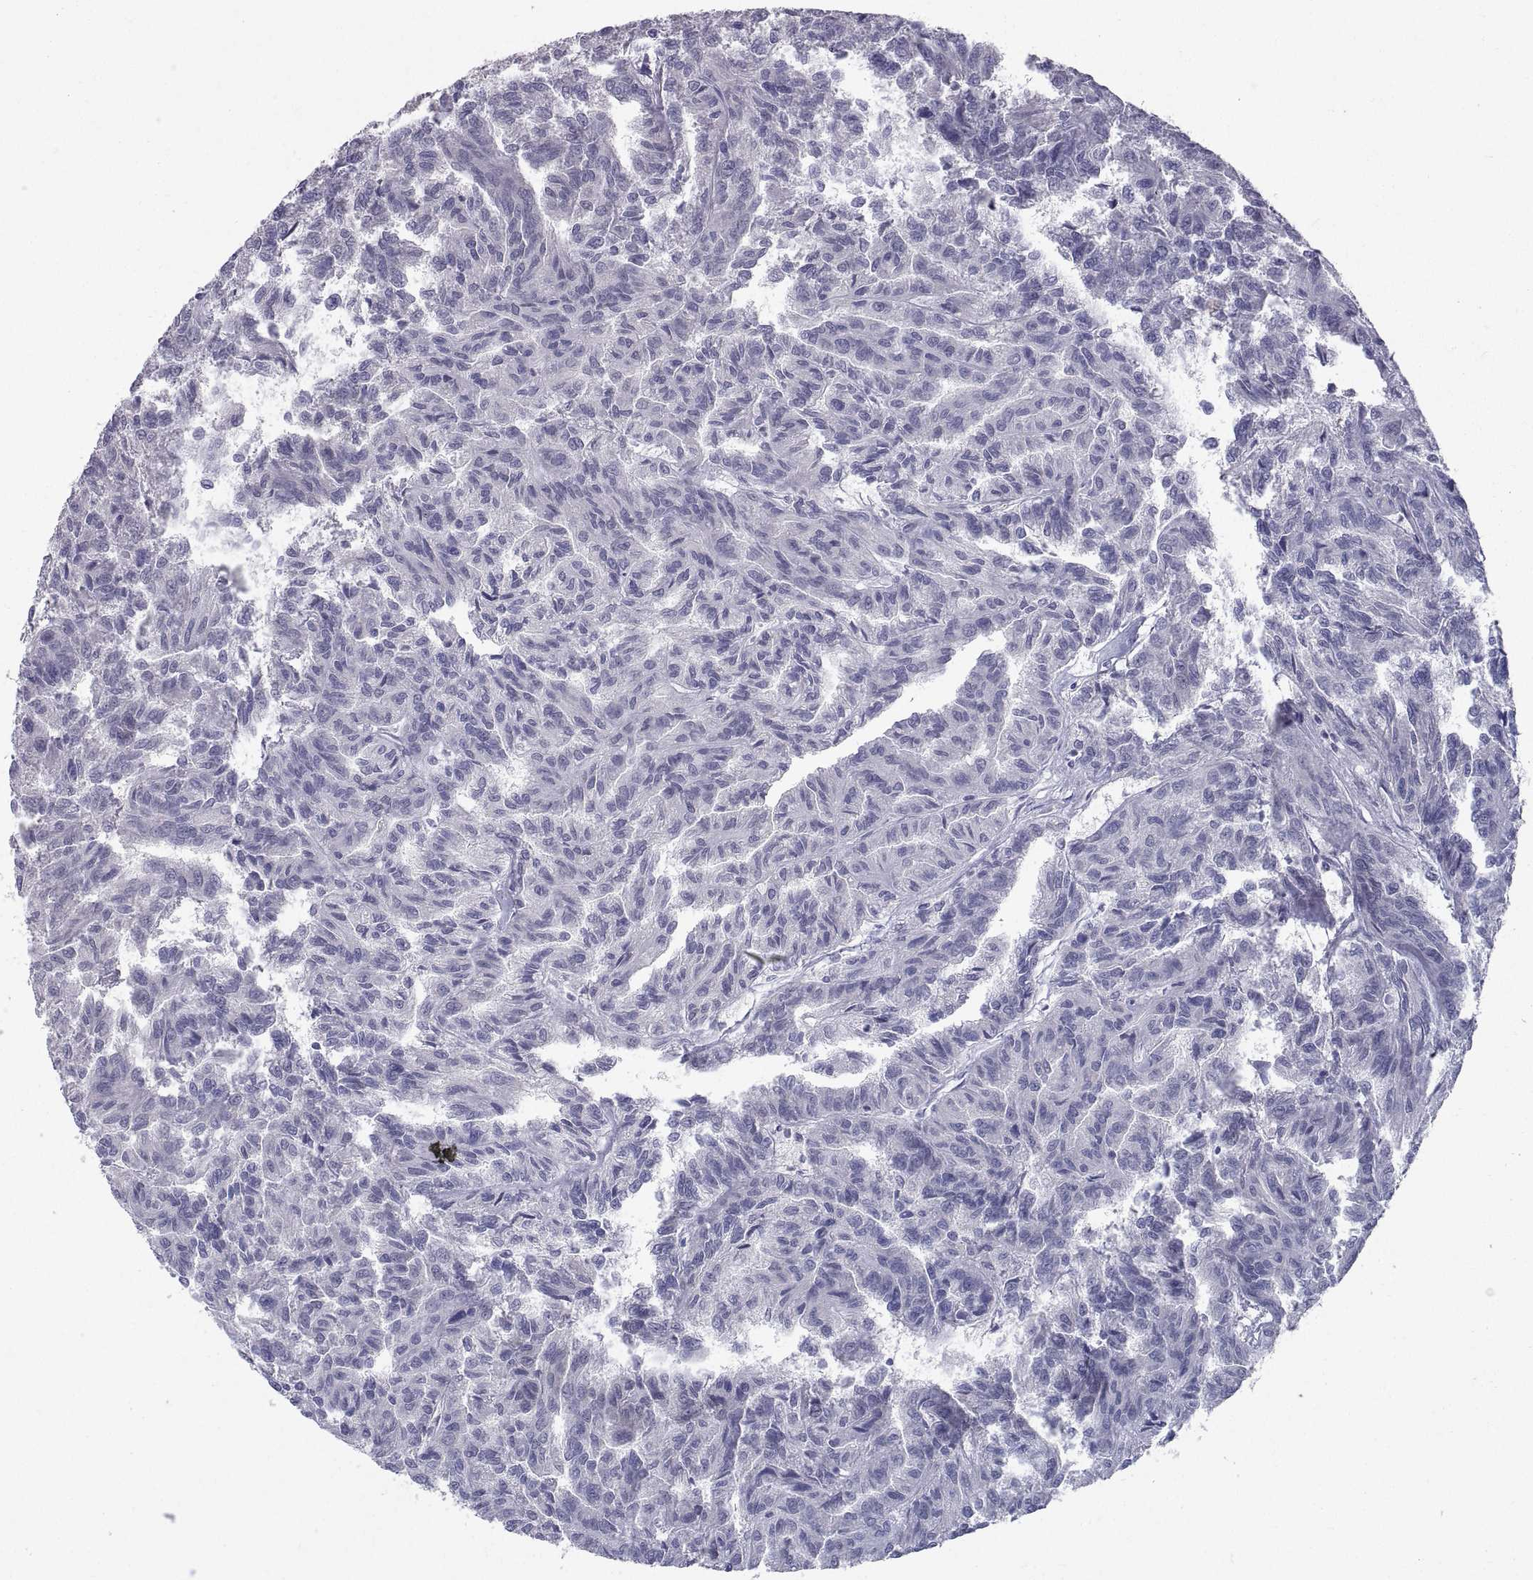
{"staining": {"intensity": "negative", "quantity": "none", "location": "none"}, "tissue": "renal cancer", "cell_type": "Tumor cells", "image_type": "cancer", "snomed": [{"axis": "morphology", "description": "Adenocarcinoma, NOS"}, {"axis": "topography", "description": "Kidney"}], "caption": "Tumor cells are negative for brown protein staining in renal adenocarcinoma.", "gene": "PTN", "patient": {"sex": "male", "age": 79}}